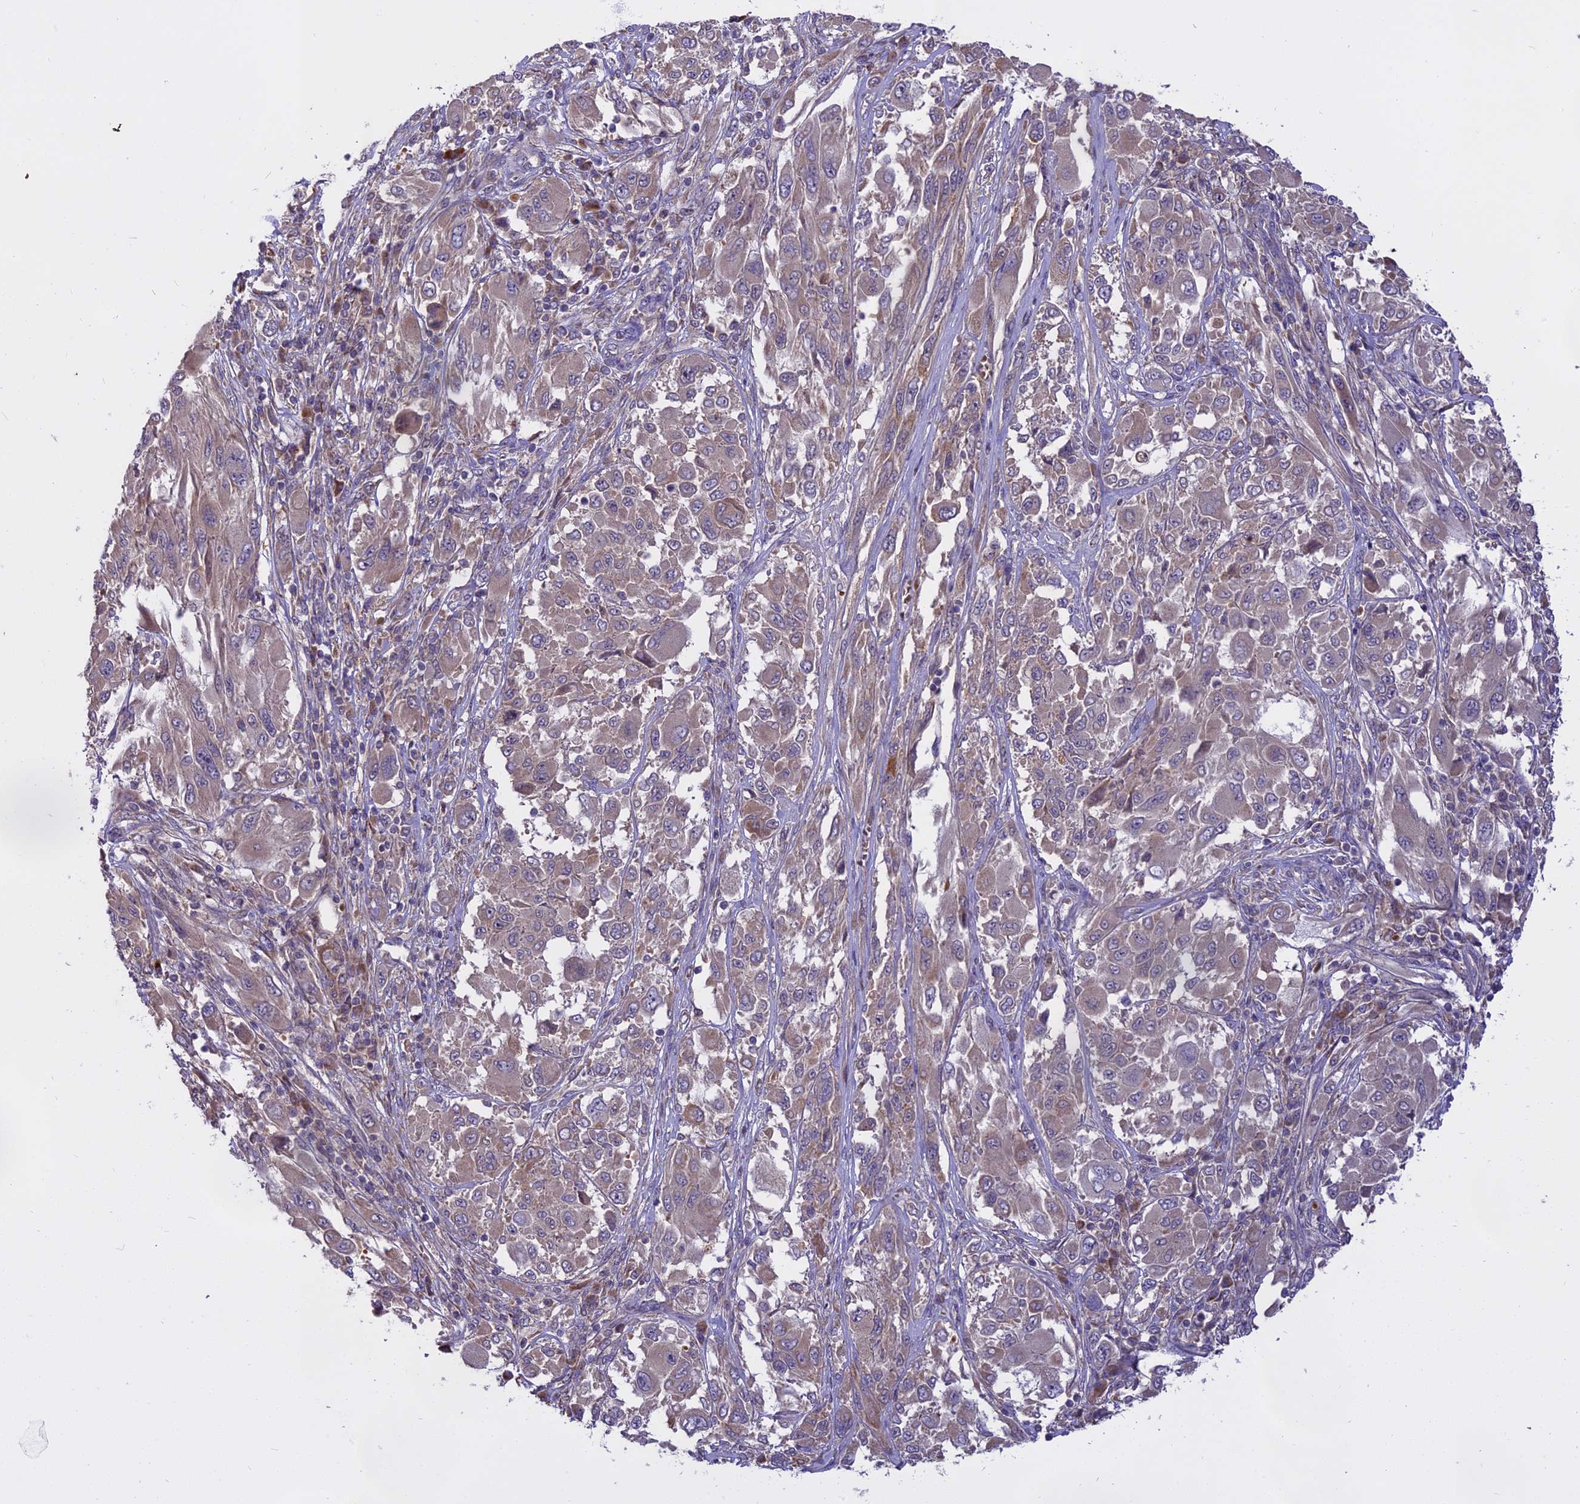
{"staining": {"intensity": "weak", "quantity": "25%-75%", "location": "cytoplasmic/membranous"}, "tissue": "melanoma", "cell_type": "Tumor cells", "image_type": "cancer", "snomed": [{"axis": "morphology", "description": "Malignant melanoma, NOS"}, {"axis": "topography", "description": "Skin"}], "caption": "Human melanoma stained with a brown dye shows weak cytoplasmic/membranous positive expression in about 25%-75% of tumor cells.", "gene": "MEMO1", "patient": {"sex": "female", "age": 91}}